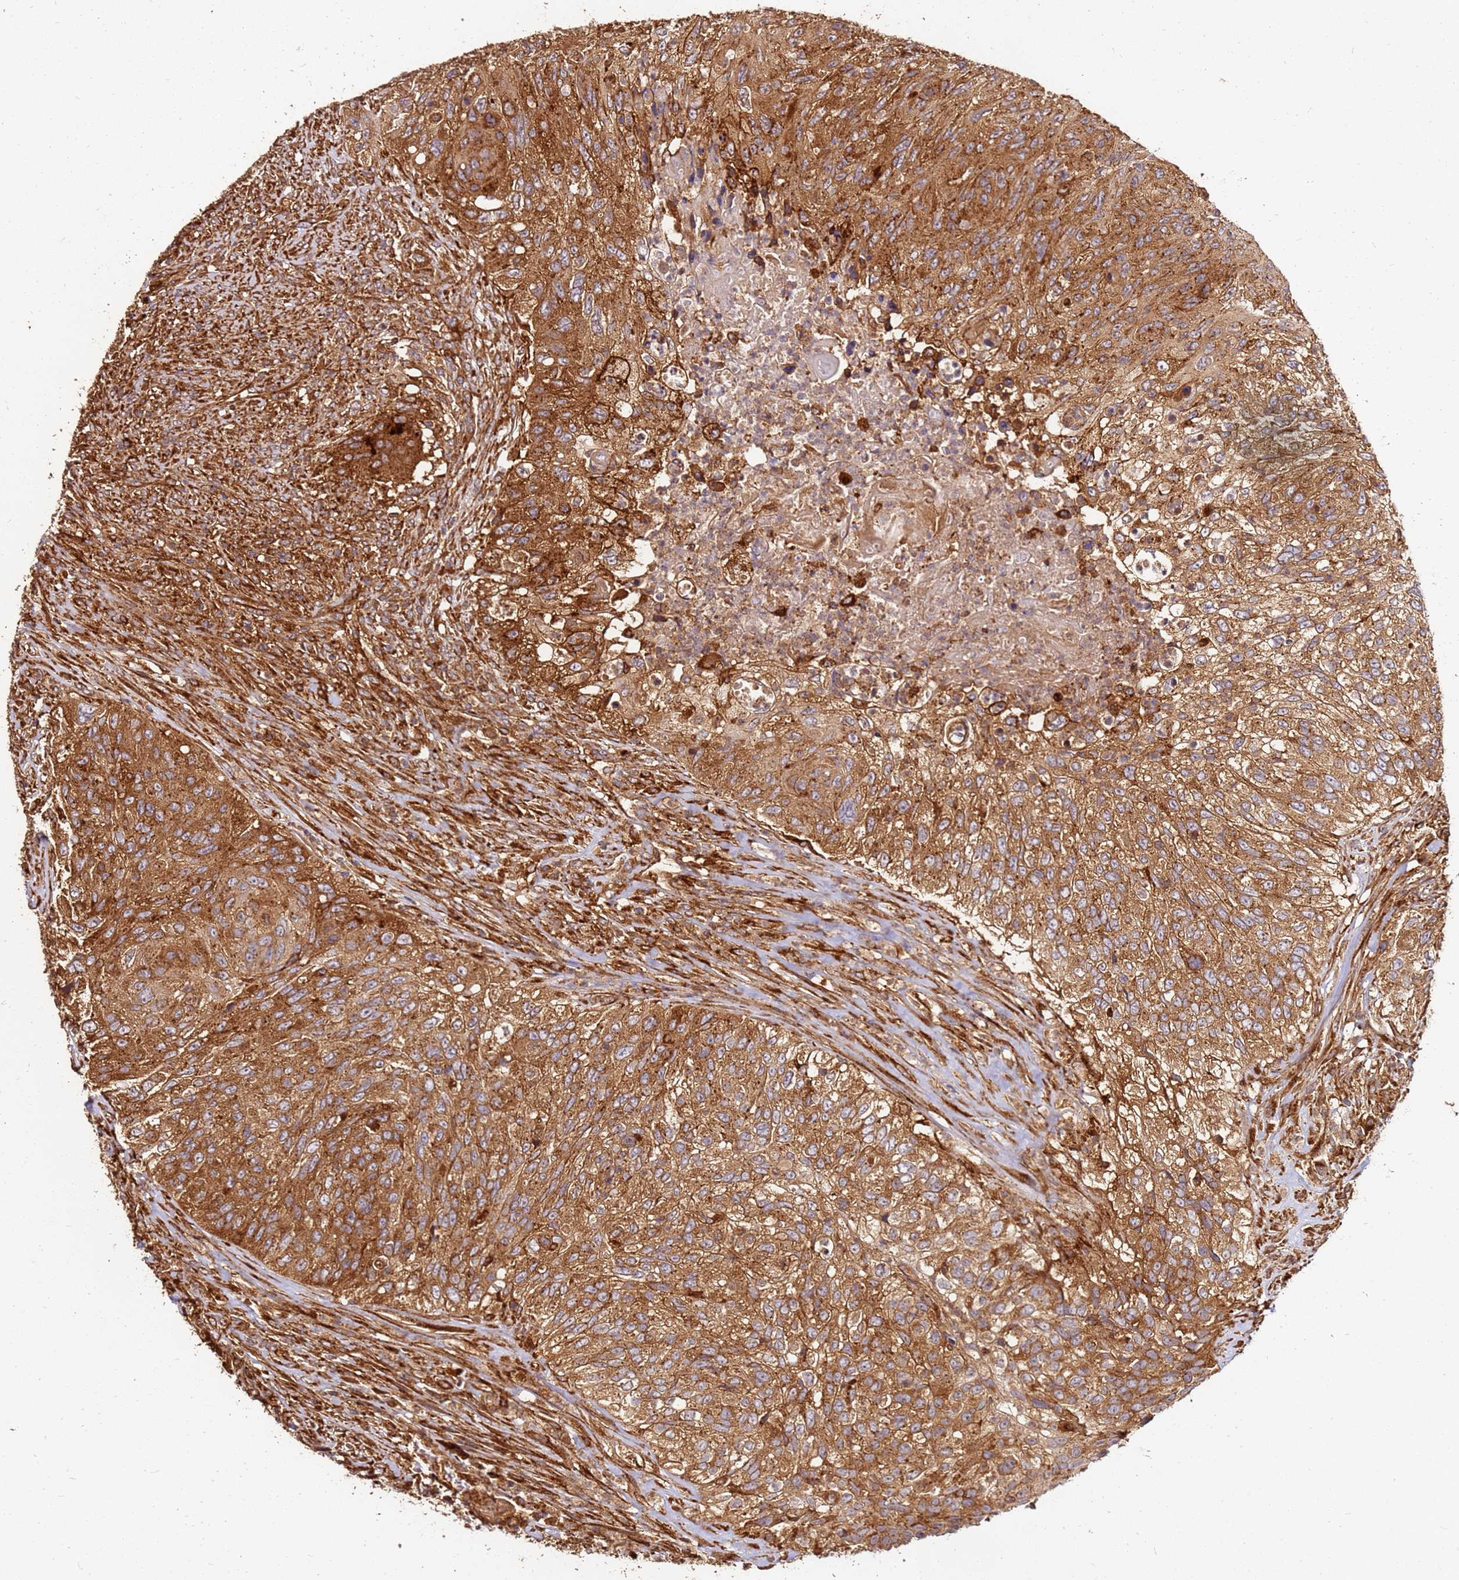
{"staining": {"intensity": "strong", "quantity": ">75%", "location": "cytoplasmic/membranous"}, "tissue": "urothelial cancer", "cell_type": "Tumor cells", "image_type": "cancer", "snomed": [{"axis": "morphology", "description": "Urothelial carcinoma, High grade"}, {"axis": "topography", "description": "Urinary bladder"}], "caption": "DAB immunohistochemical staining of human urothelial cancer demonstrates strong cytoplasmic/membranous protein positivity in approximately >75% of tumor cells.", "gene": "DVL3", "patient": {"sex": "female", "age": 60}}